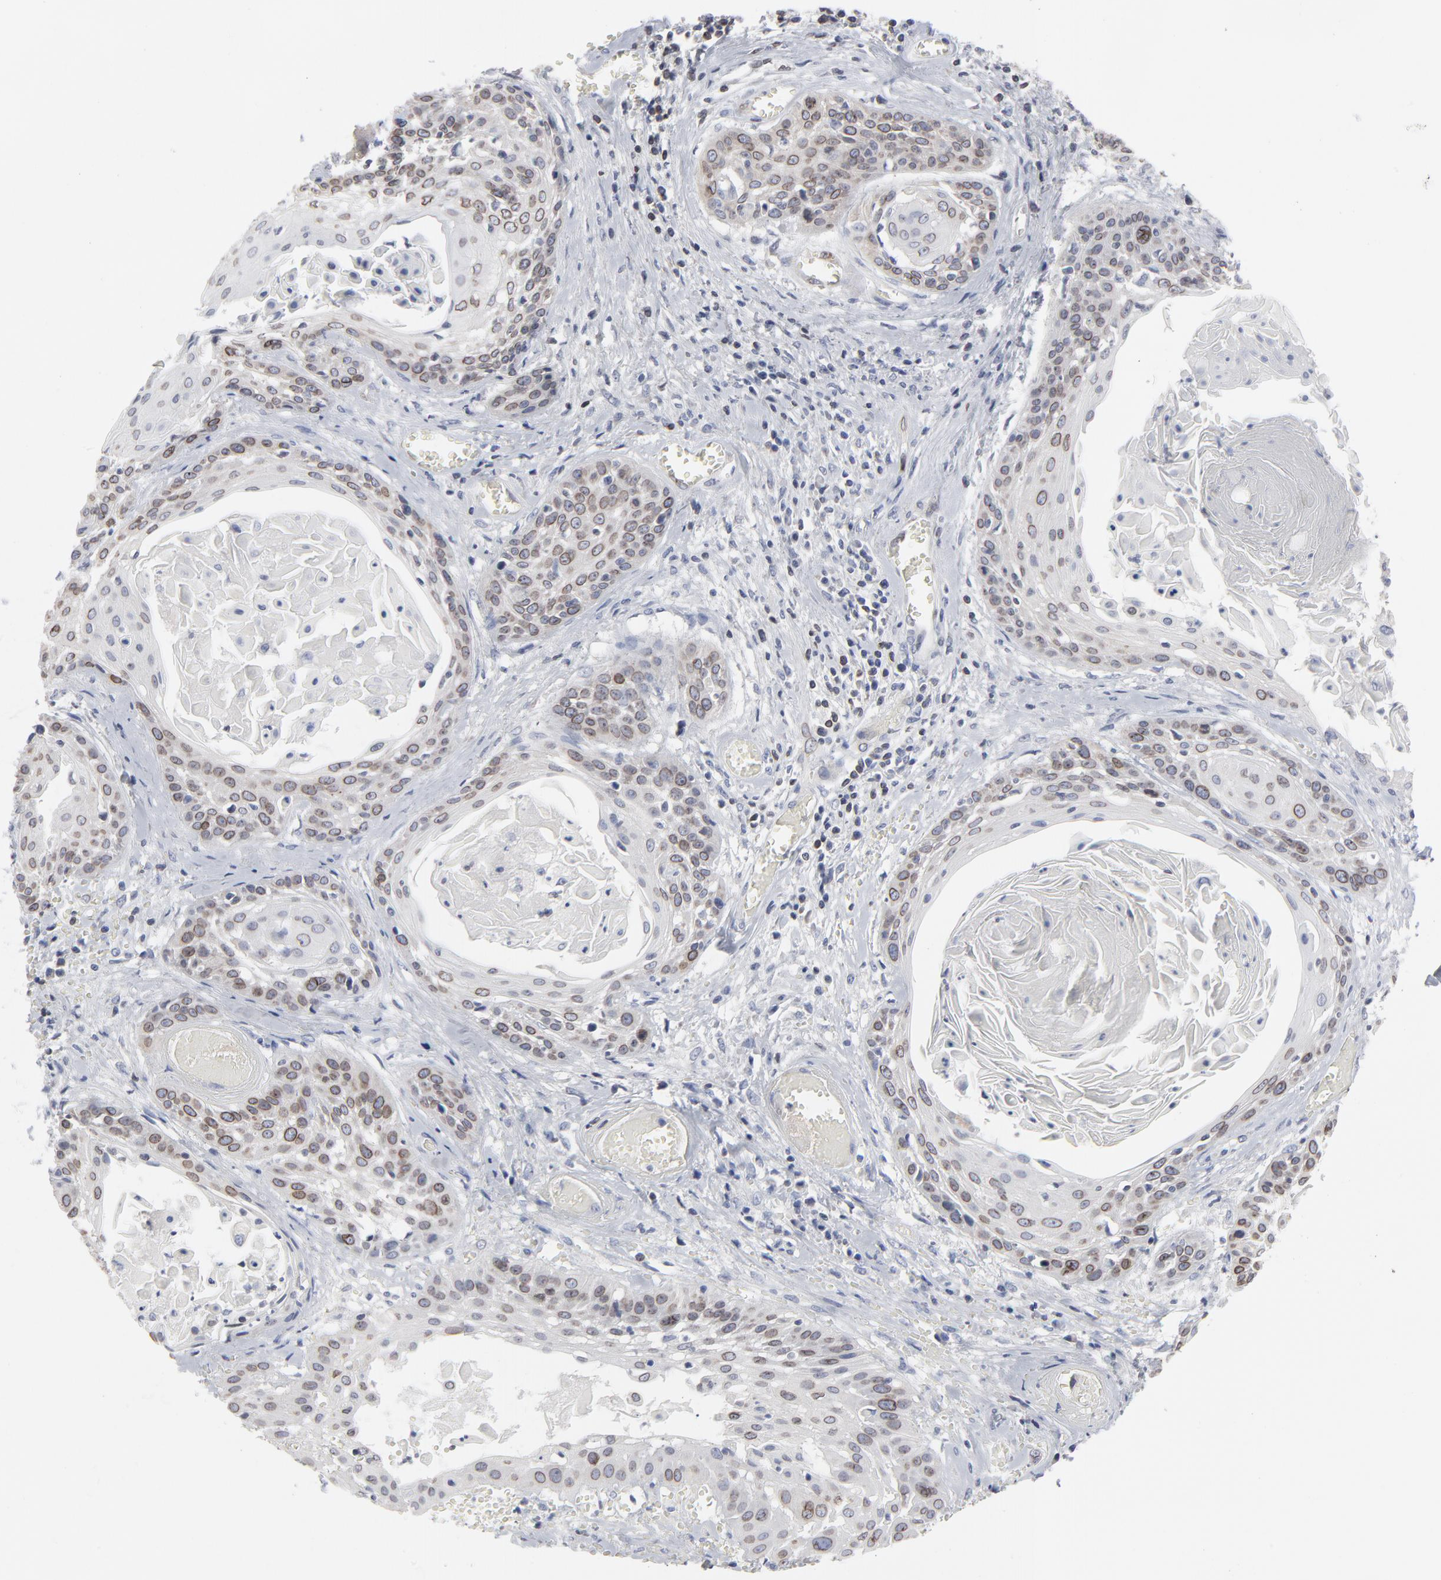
{"staining": {"intensity": "moderate", "quantity": ">75%", "location": "cytoplasmic/membranous,nuclear"}, "tissue": "cervical cancer", "cell_type": "Tumor cells", "image_type": "cancer", "snomed": [{"axis": "morphology", "description": "Squamous cell carcinoma, NOS"}, {"axis": "topography", "description": "Cervix"}], "caption": "The image demonstrates a brown stain indicating the presence of a protein in the cytoplasmic/membranous and nuclear of tumor cells in cervical cancer.", "gene": "SYNE2", "patient": {"sex": "female", "age": 57}}